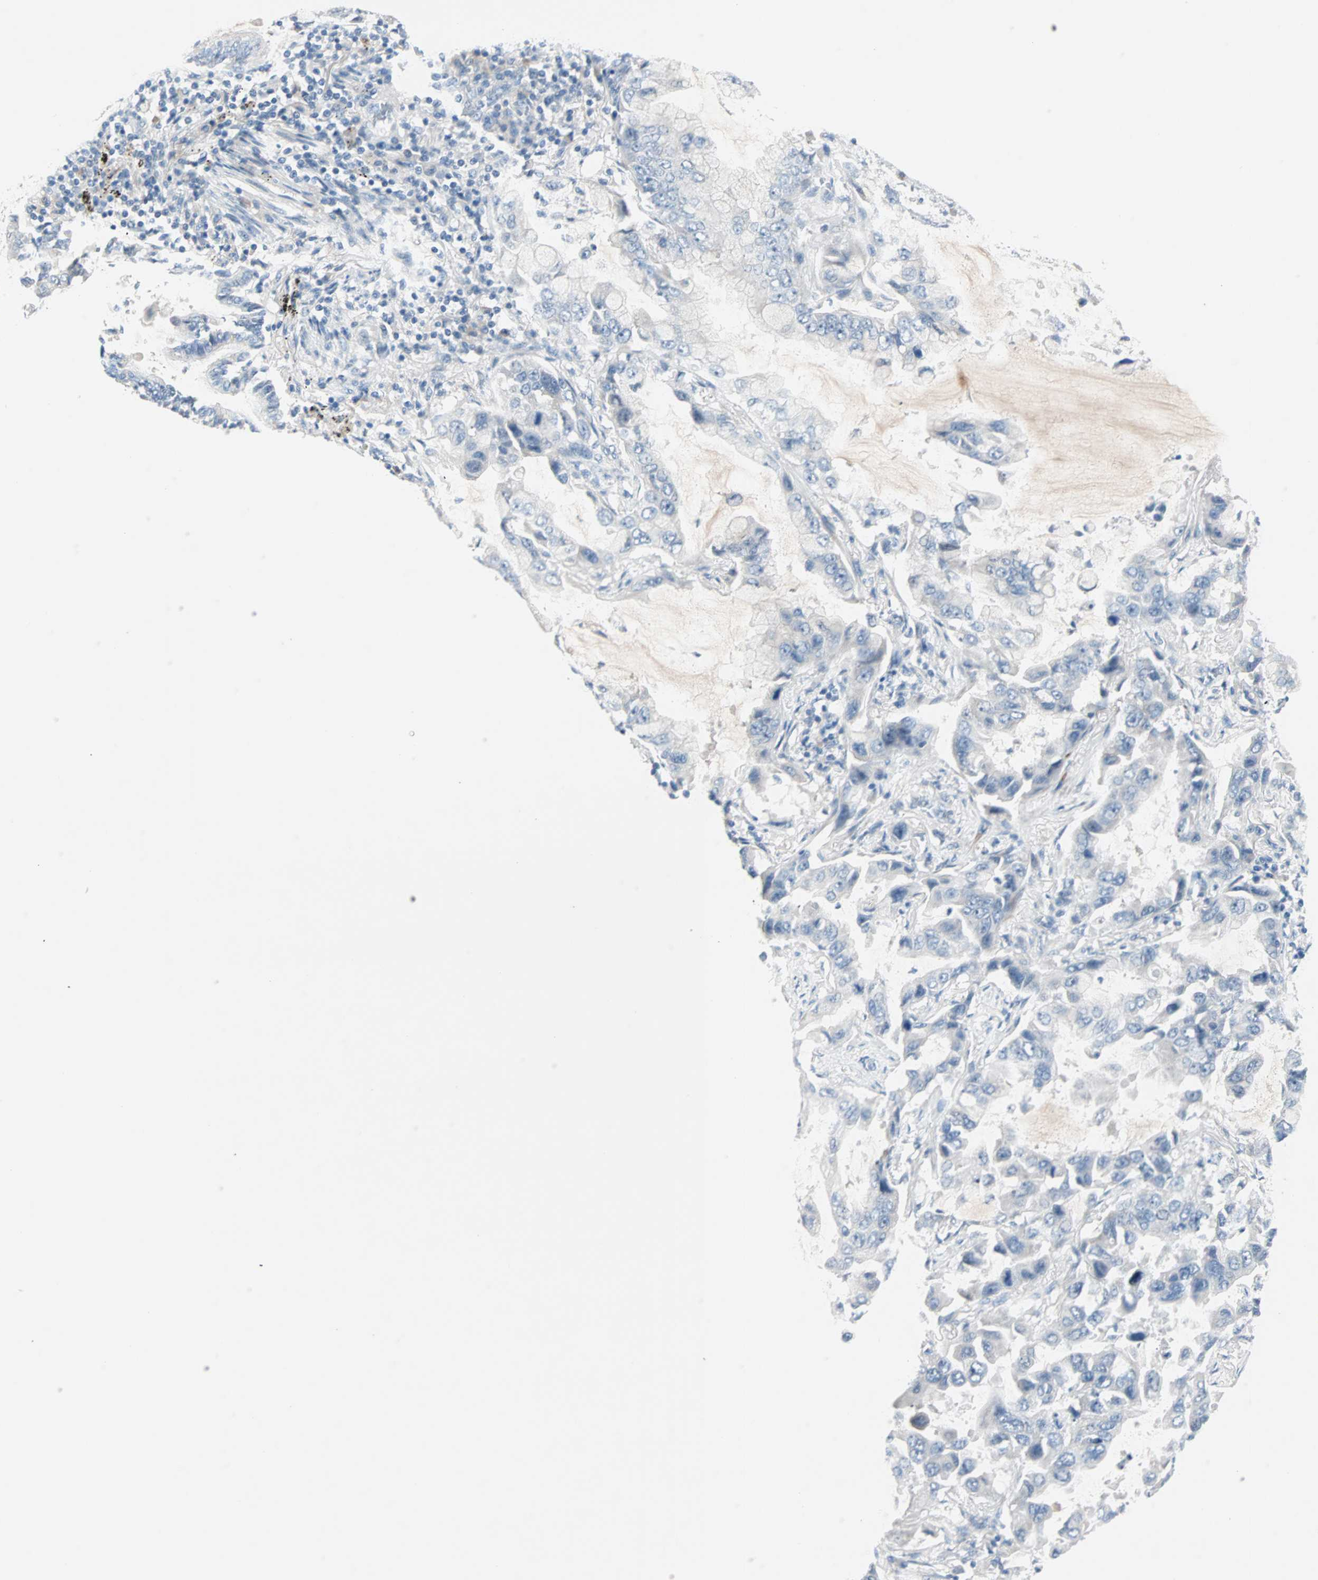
{"staining": {"intensity": "negative", "quantity": "none", "location": "none"}, "tissue": "lung cancer", "cell_type": "Tumor cells", "image_type": "cancer", "snomed": [{"axis": "morphology", "description": "Adenocarcinoma, NOS"}, {"axis": "topography", "description": "Lung"}], "caption": "High power microscopy image of an IHC photomicrograph of lung adenocarcinoma, revealing no significant expression in tumor cells. The staining was performed using DAB to visualize the protein expression in brown, while the nuclei were stained in blue with hematoxylin (Magnification: 20x).", "gene": "NEFH", "patient": {"sex": "male", "age": 64}}